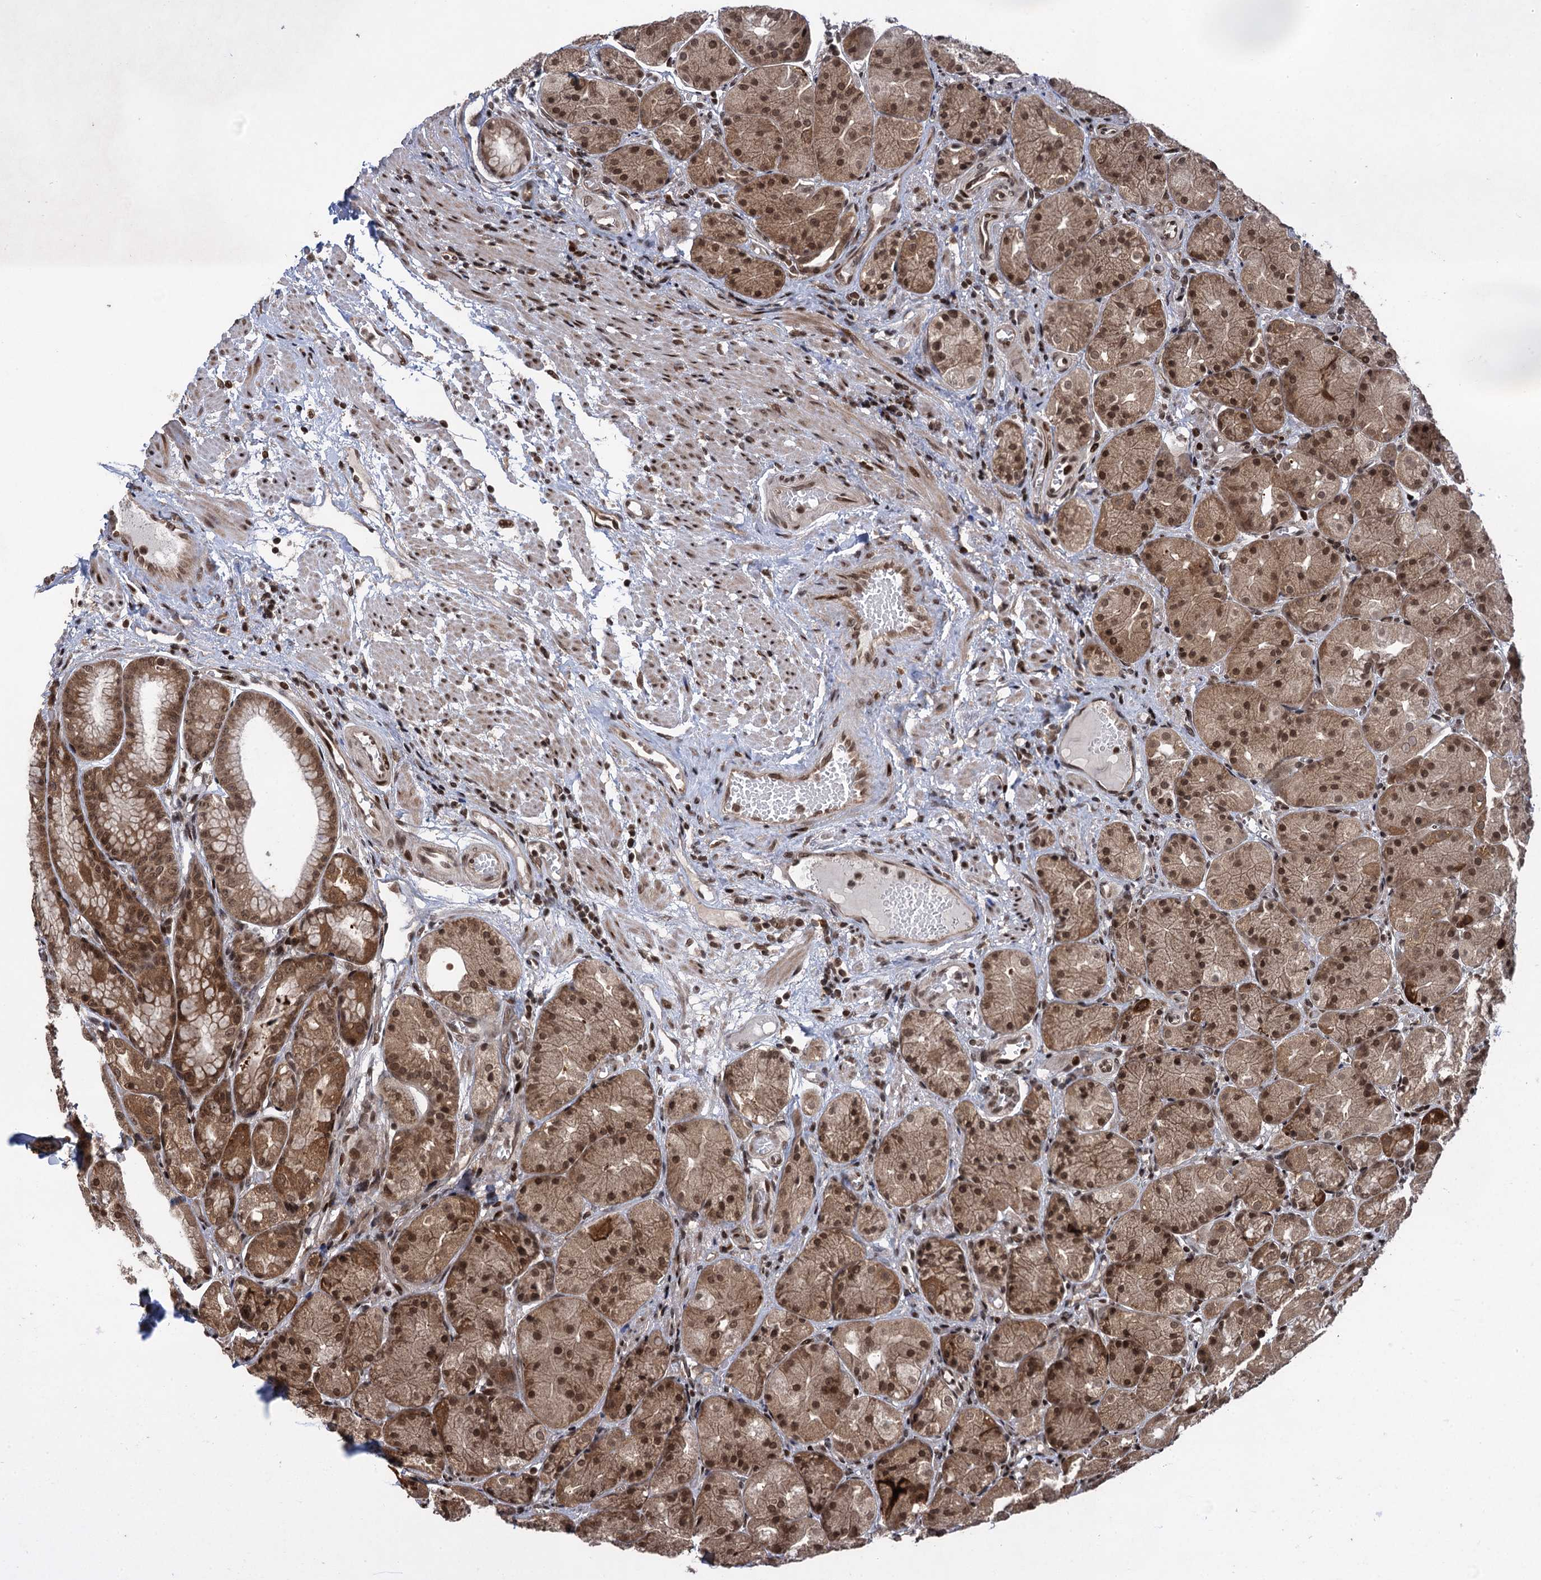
{"staining": {"intensity": "strong", "quantity": ">75%", "location": "cytoplasmic/membranous,nuclear"}, "tissue": "stomach", "cell_type": "Glandular cells", "image_type": "normal", "snomed": [{"axis": "morphology", "description": "Normal tissue, NOS"}, {"axis": "topography", "description": "Stomach, upper"}], "caption": "The immunohistochemical stain shows strong cytoplasmic/membranous,nuclear positivity in glandular cells of benign stomach. The protein of interest is shown in brown color, while the nuclei are stained blue.", "gene": "ZNF169", "patient": {"sex": "male", "age": 72}}